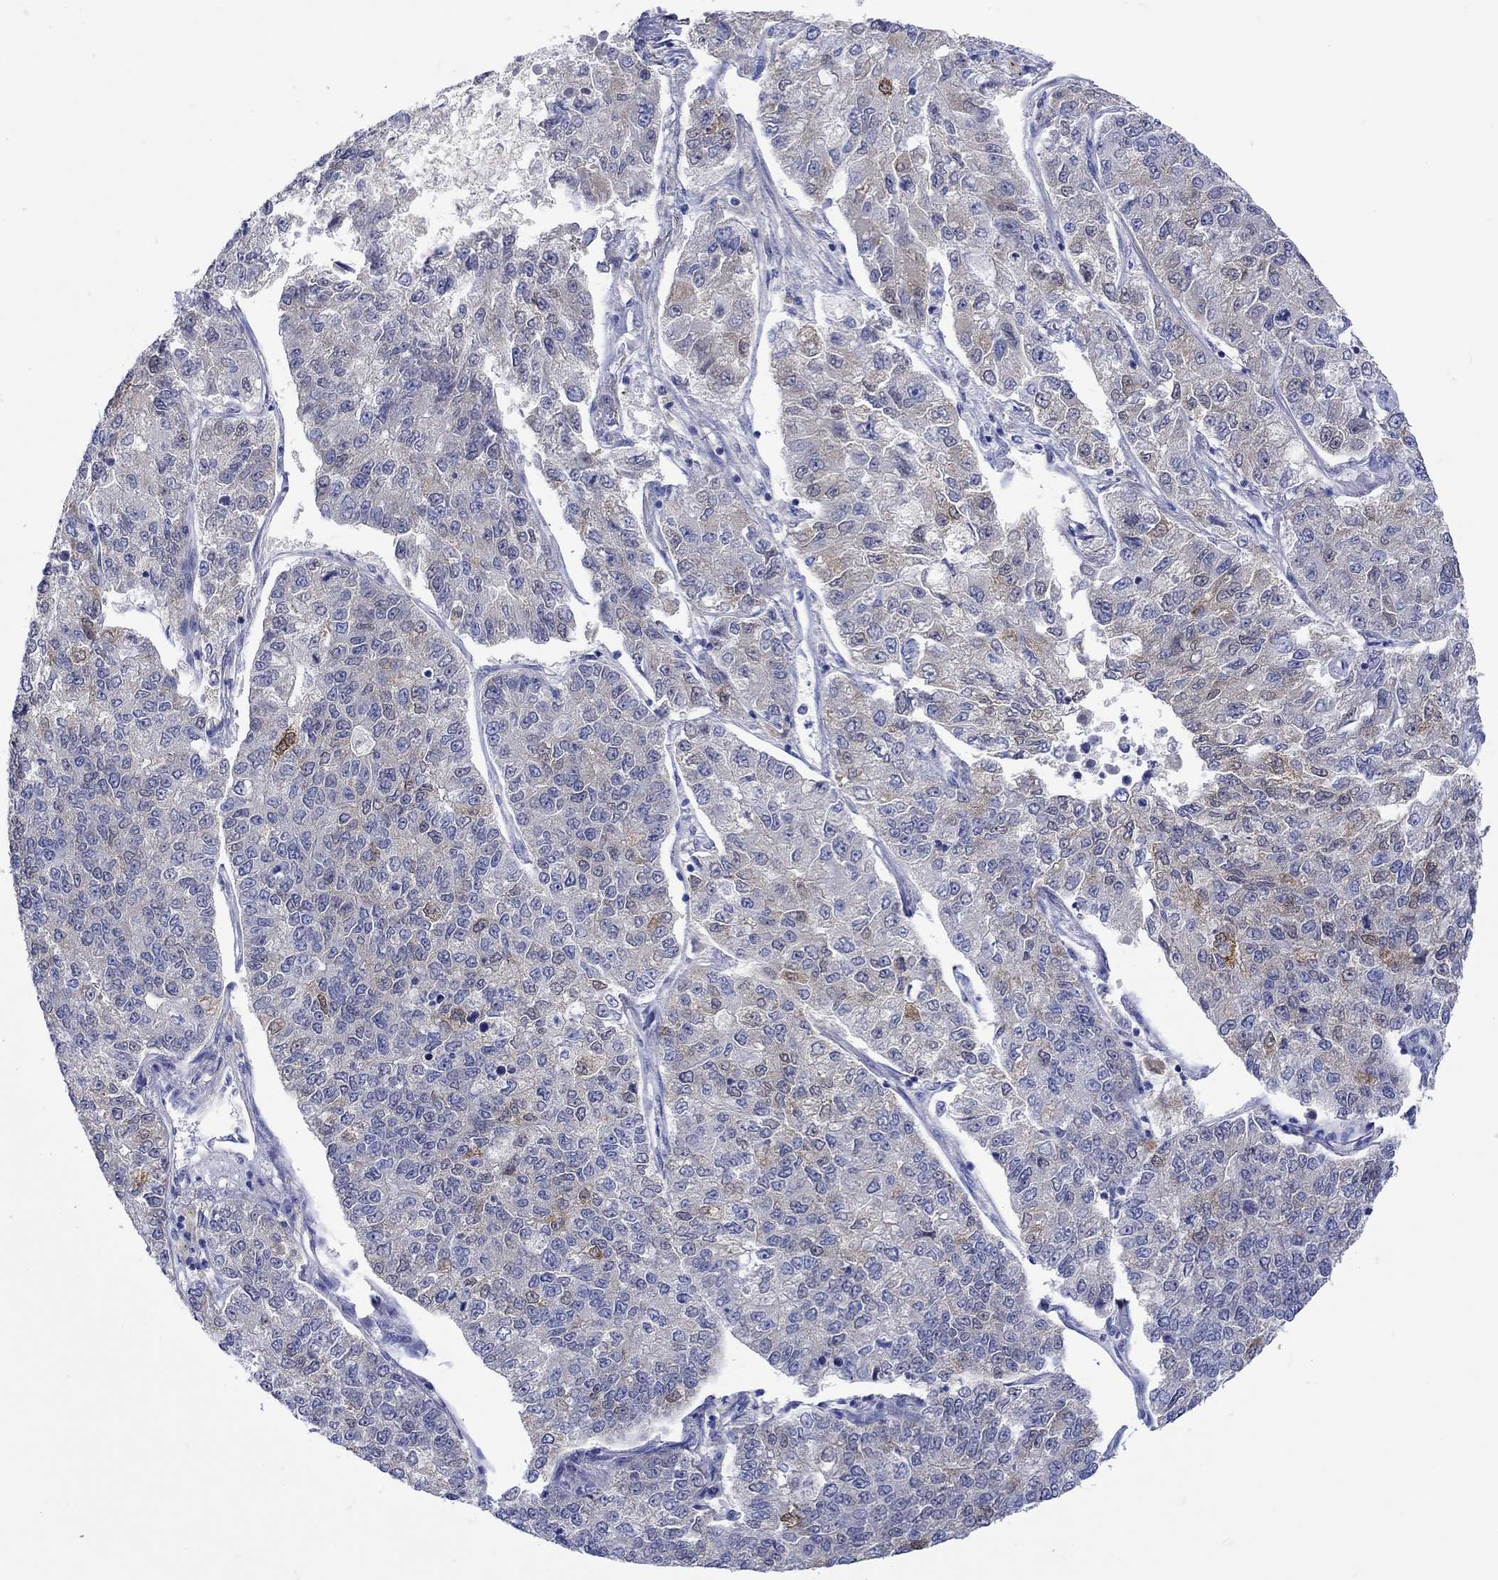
{"staining": {"intensity": "moderate", "quantity": "<25%", "location": "cytoplasmic/membranous"}, "tissue": "lung cancer", "cell_type": "Tumor cells", "image_type": "cancer", "snomed": [{"axis": "morphology", "description": "Adenocarcinoma, NOS"}, {"axis": "topography", "description": "Lung"}], "caption": "Brown immunohistochemical staining in lung adenocarcinoma displays moderate cytoplasmic/membranous staining in about <25% of tumor cells.", "gene": "MSI1", "patient": {"sex": "male", "age": 49}}